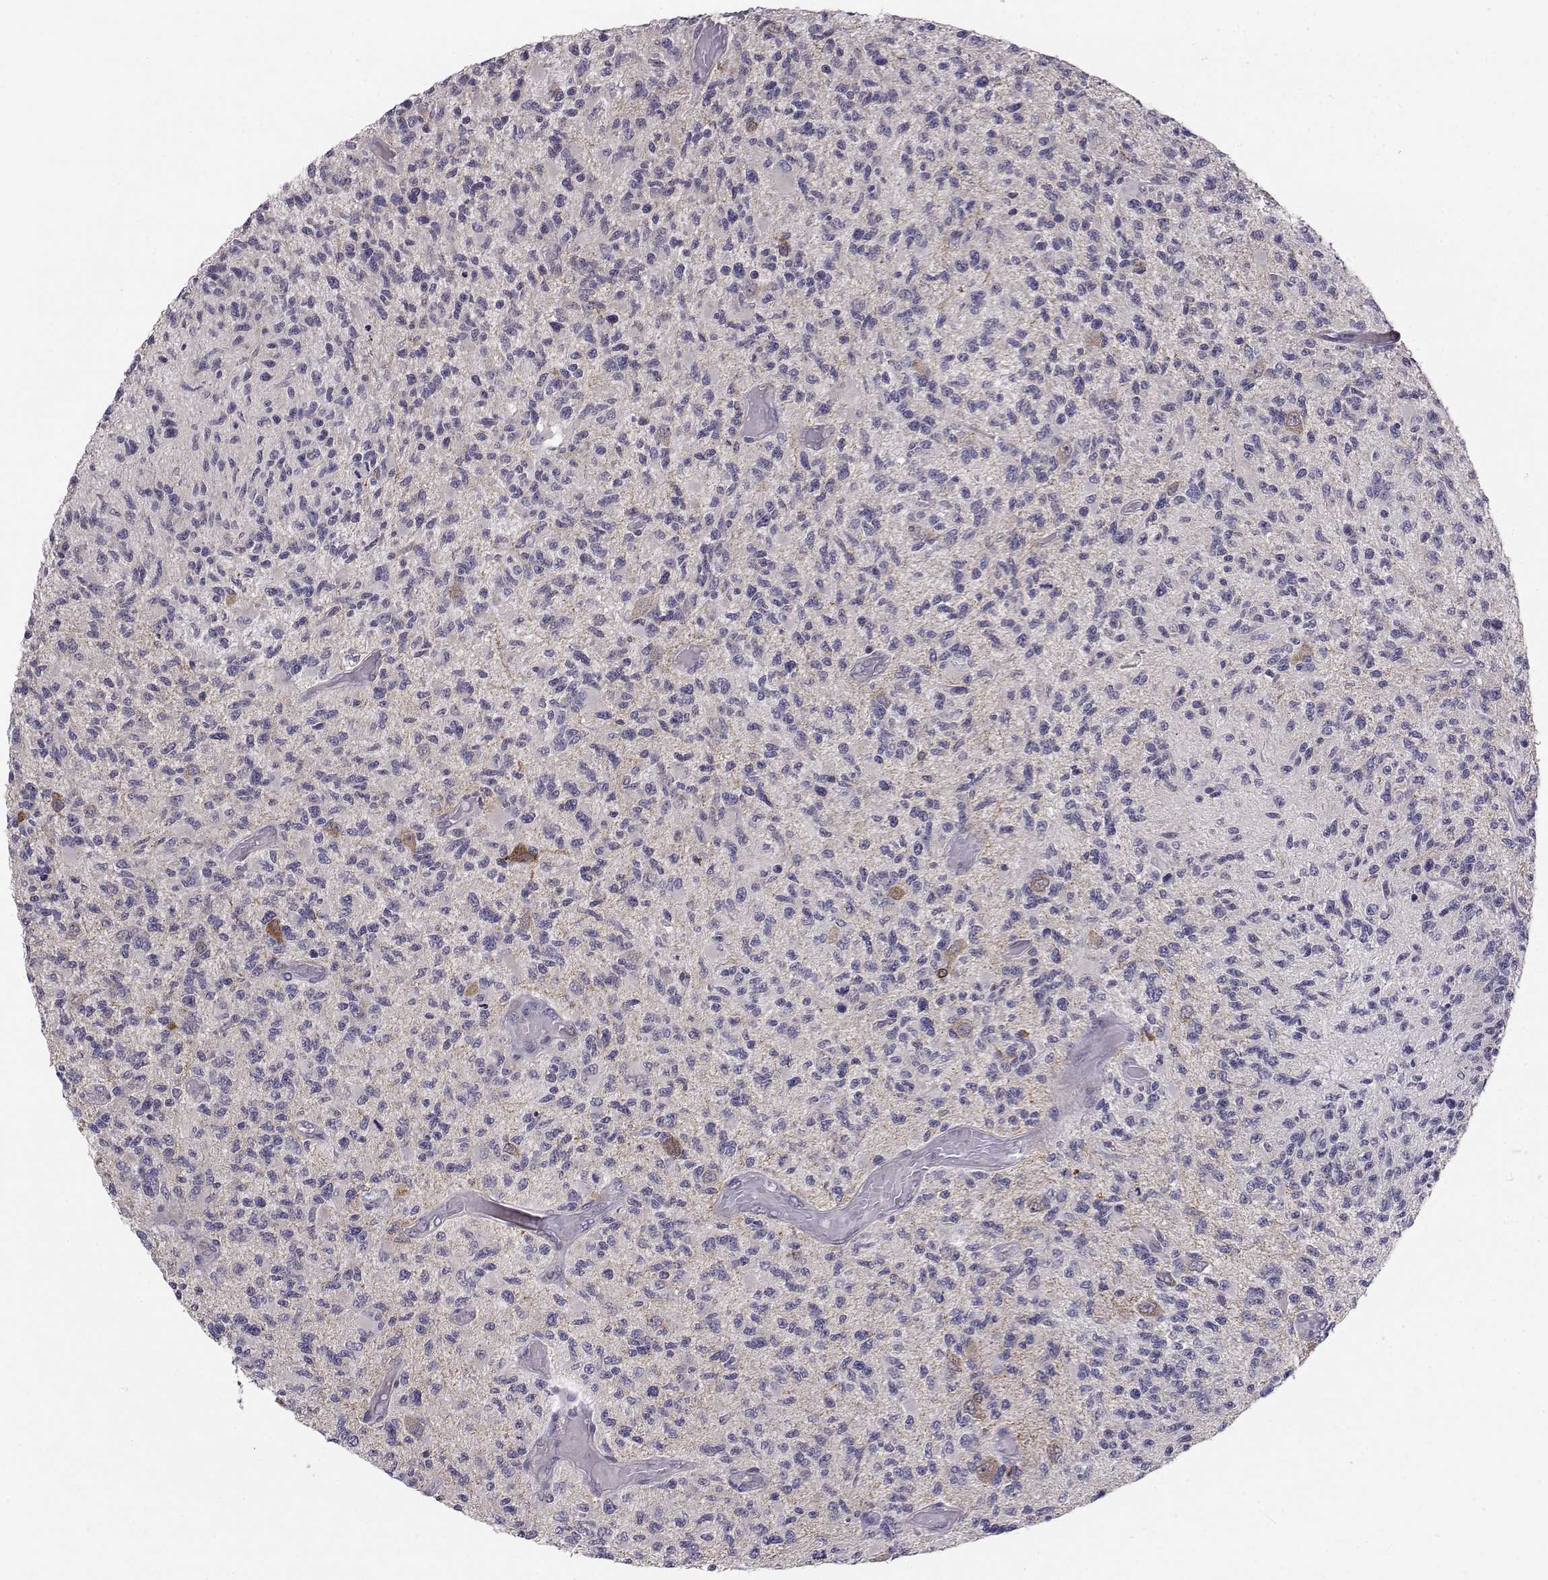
{"staining": {"intensity": "negative", "quantity": "none", "location": "none"}, "tissue": "glioma", "cell_type": "Tumor cells", "image_type": "cancer", "snomed": [{"axis": "morphology", "description": "Glioma, malignant, High grade"}, {"axis": "topography", "description": "Brain"}], "caption": "DAB immunohistochemical staining of malignant glioma (high-grade) shows no significant expression in tumor cells. (Brightfield microscopy of DAB (3,3'-diaminobenzidine) IHC at high magnification).", "gene": "PEX5L", "patient": {"sex": "female", "age": 63}}